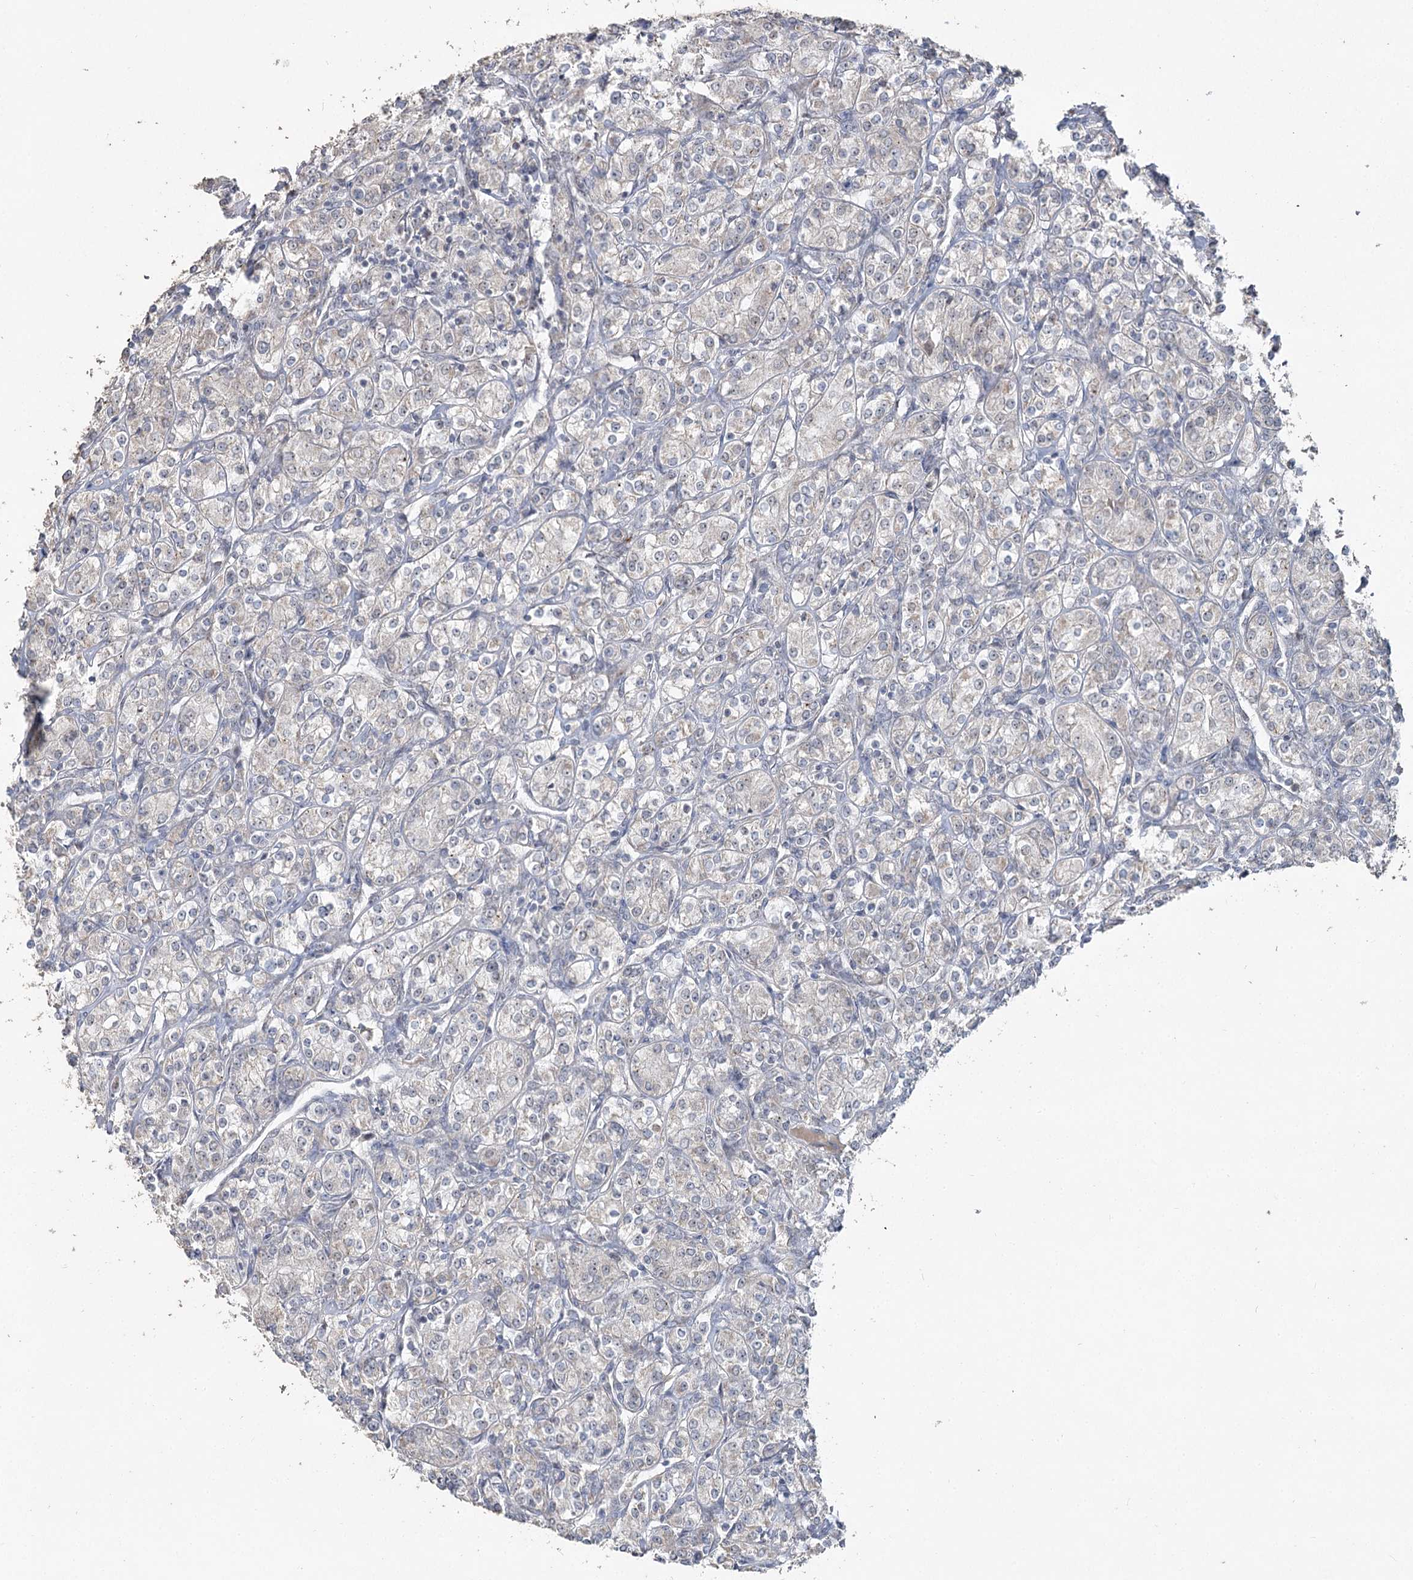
{"staining": {"intensity": "negative", "quantity": "none", "location": "none"}, "tissue": "renal cancer", "cell_type": "Tumor cells", "image_type": "cancer", "snomed": [{"axis": "morphology", "description": "Adenocarcinoma, NOS"}, {"axis": "topography", "description": "Kidney"}], "caption": "This is an IHC image of human adenocarcinoma (renal). There is no expression in tumor cells.", "gene": "RUFY4", "patient": {"sex": "male", "age": 77}}